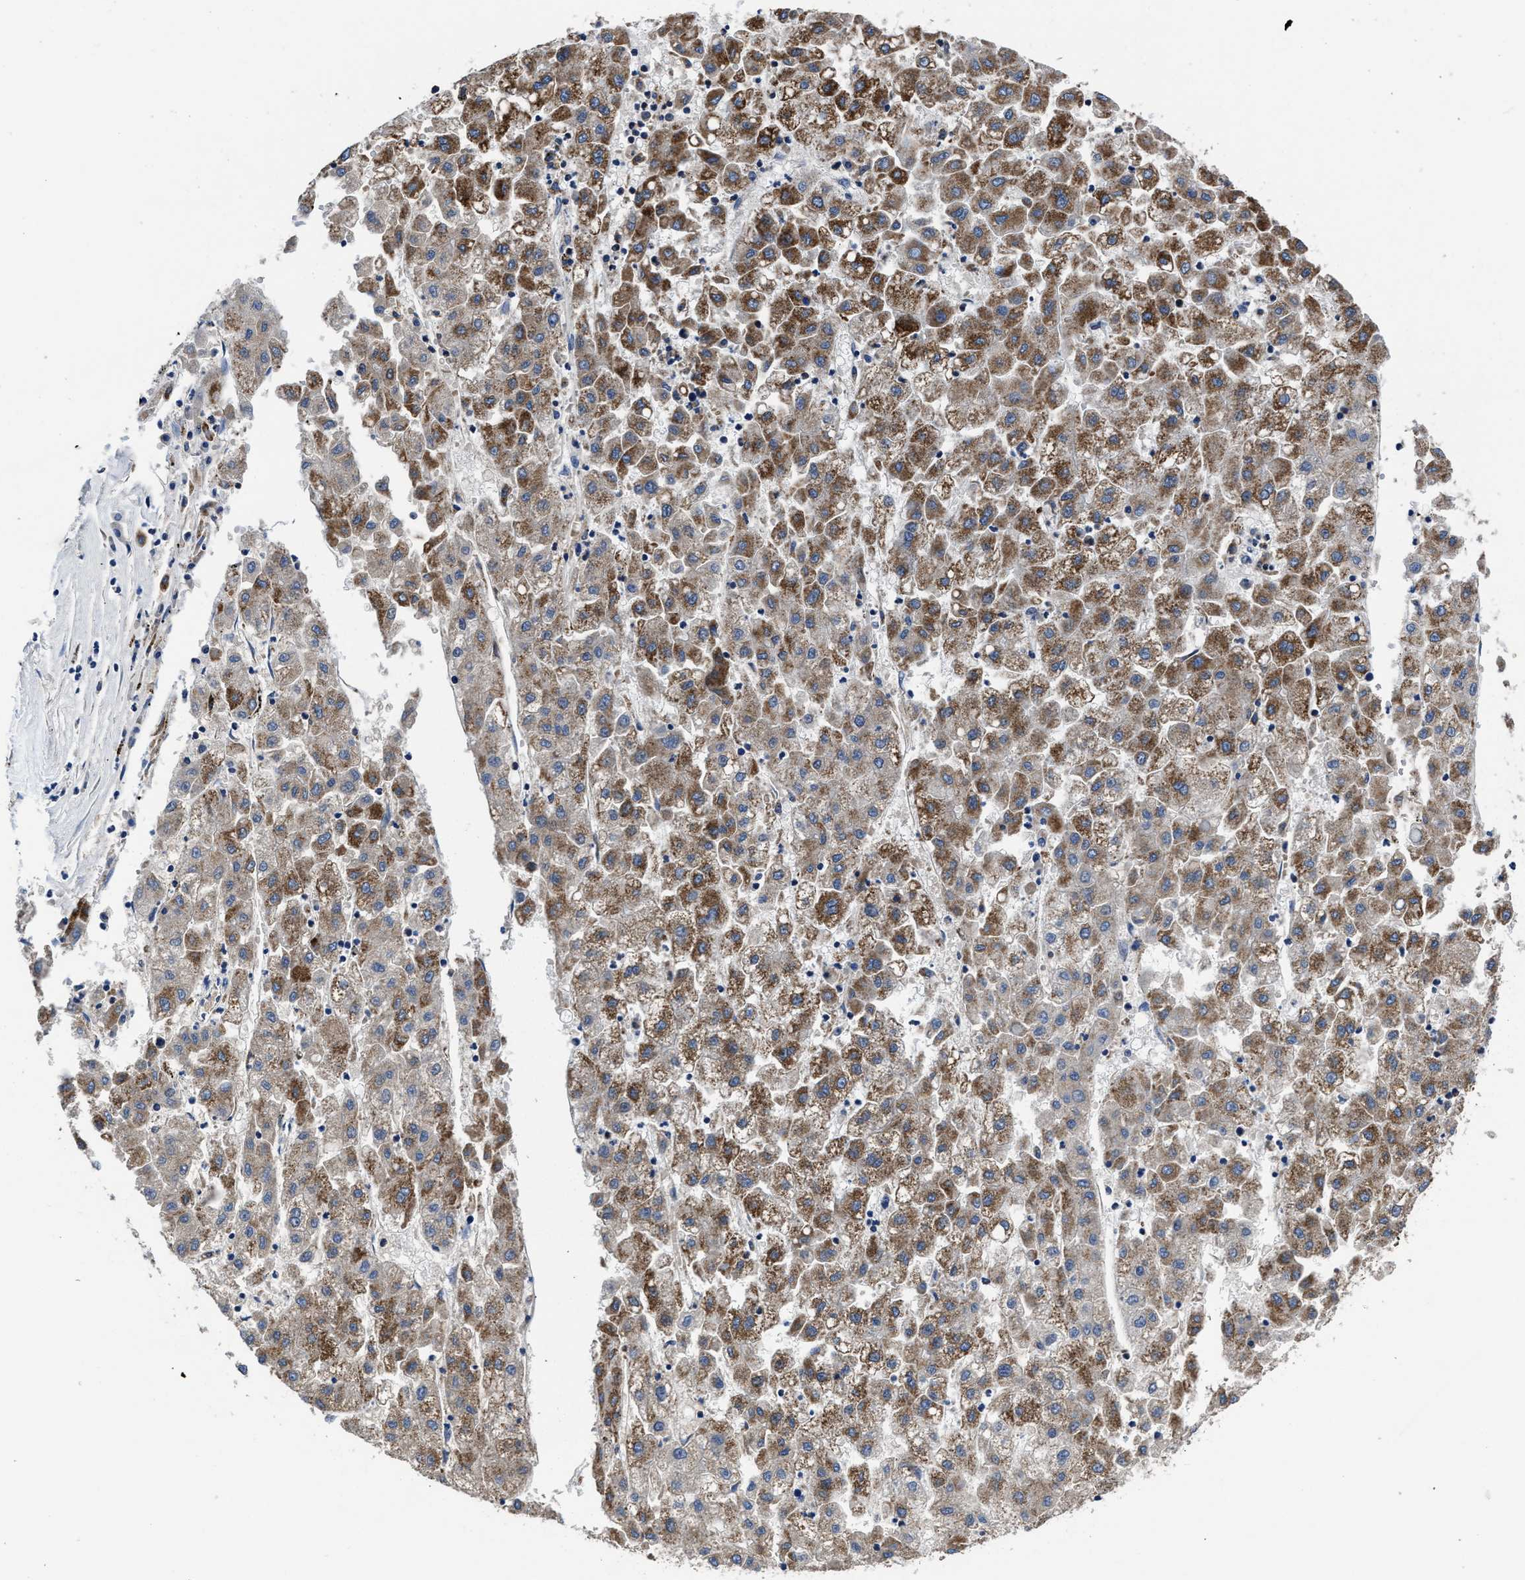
{"staining": {"intensity": "moderate", "quantity": ">75%", "location": "cytoplasmic/membranous"}, "tissue": "liver cancer", "cell_type": "Tumor cells", "image_type": "cancer", "snomed": [{"axis": "morphology", "description": "Carcinoma, Hepatocellular, NOS"}, {"axis": "topography", "description": "Liver"}], "caption": "Hepatocellular carcinoma (liver) stained with DAB (3,3'-diaminobenzidine) IHC shows medium levels of moderate cytoplasmic/membranous staining in approximately >75% of tumor cells.", "gene": "CACNA1D", "patient": {"sex": "male", "age": 72}}